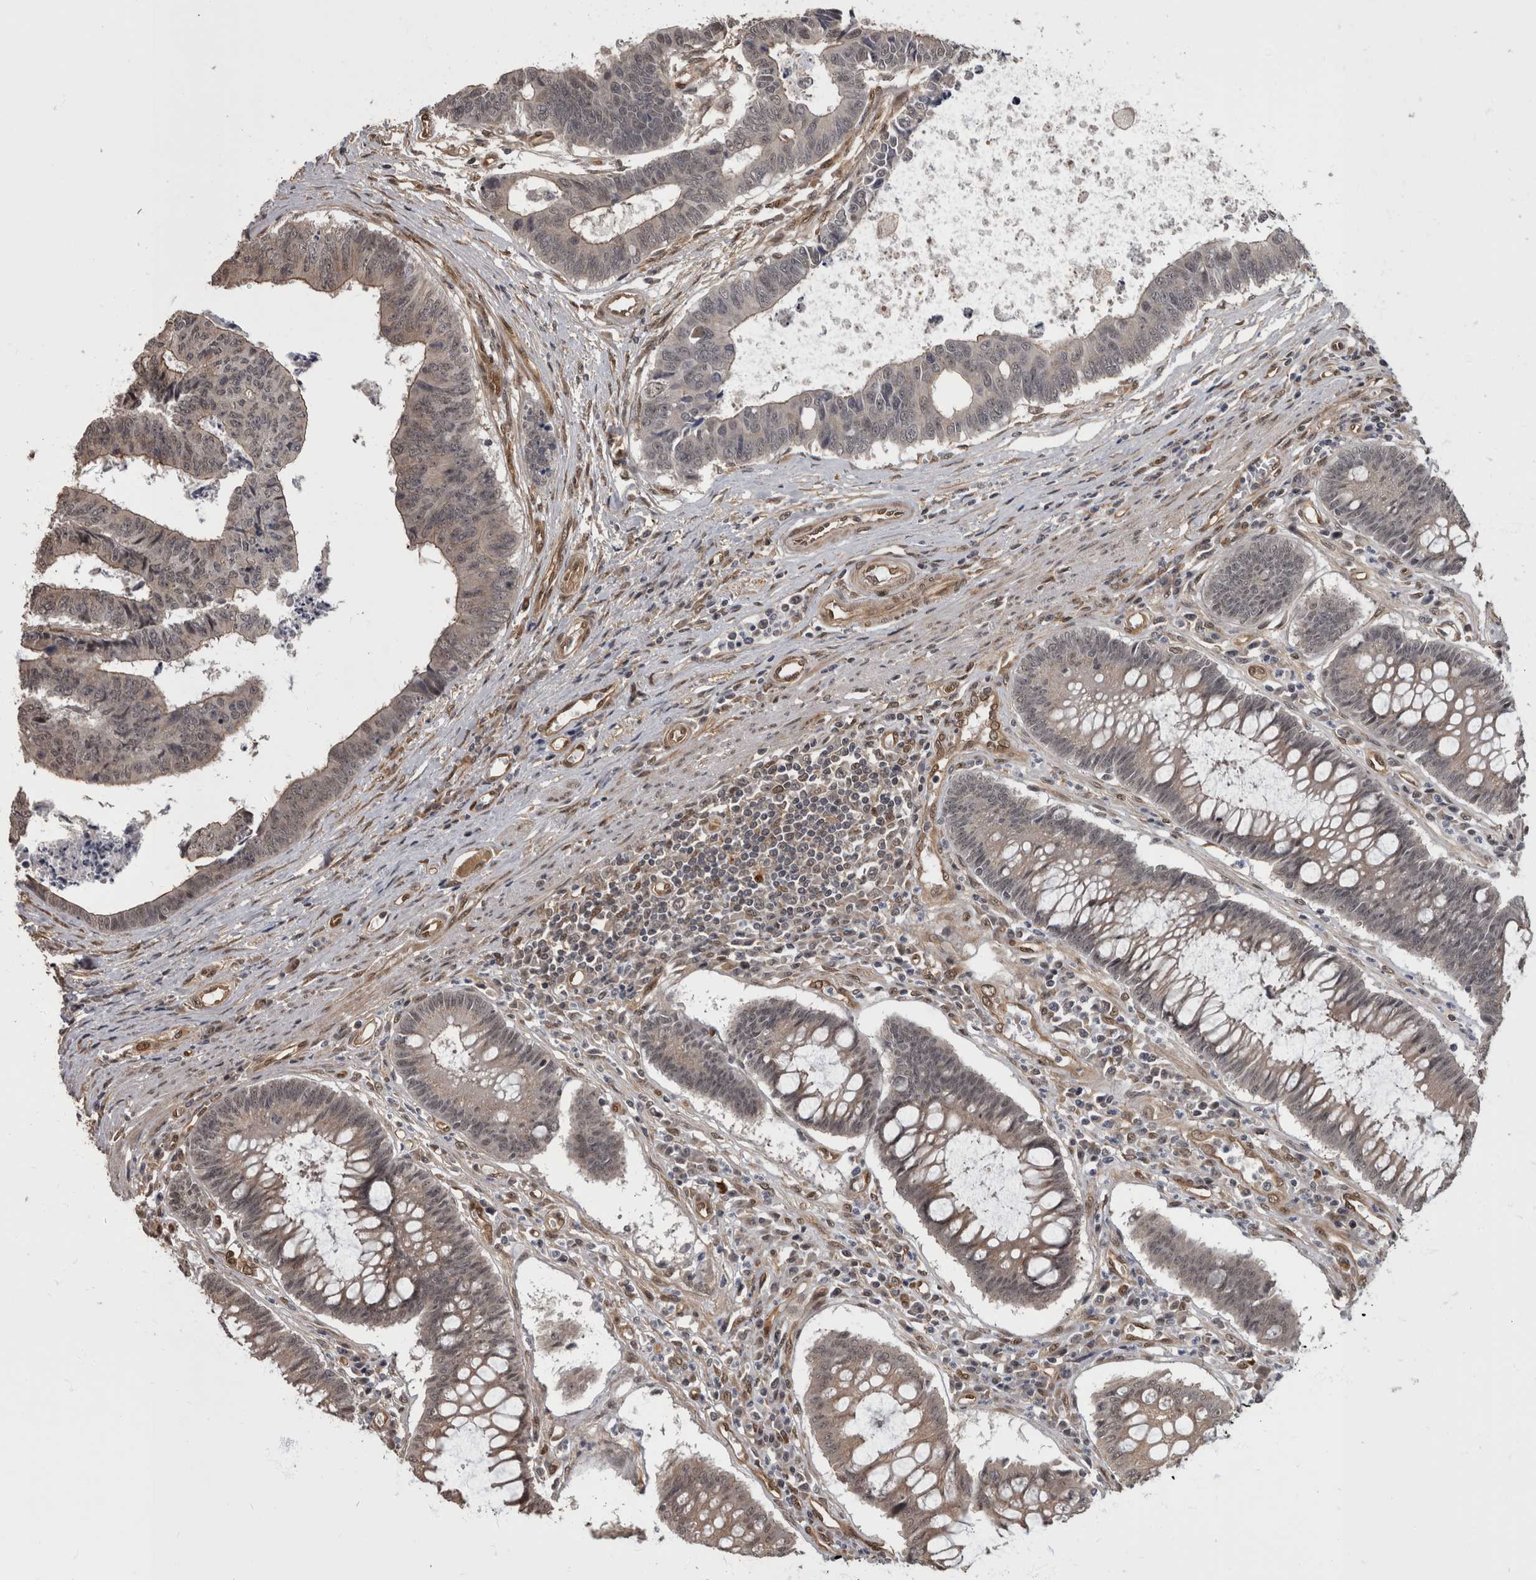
{"staining": {"intensity": "weak", "quantity": "<25%", "location": "cytoplasmic/membranous,nuclear"}, "tissue": "colorectal cancer", "cell_type": "Tumor cells", "image_type": "cancer", "snomed": [{"axis": "morphology", "description": "Adenocarcinoma, NOS"}, {"axis": "topography", "description": "Rectum"}], "caption": "This is a micrograph of immunohistochemistry (IHC) staining of colorectal cancer (adenocarcinoma), which shows no expression in tumor cells.", "gene": "AKT3", "patient": {"sex": "male", "age": 84}}